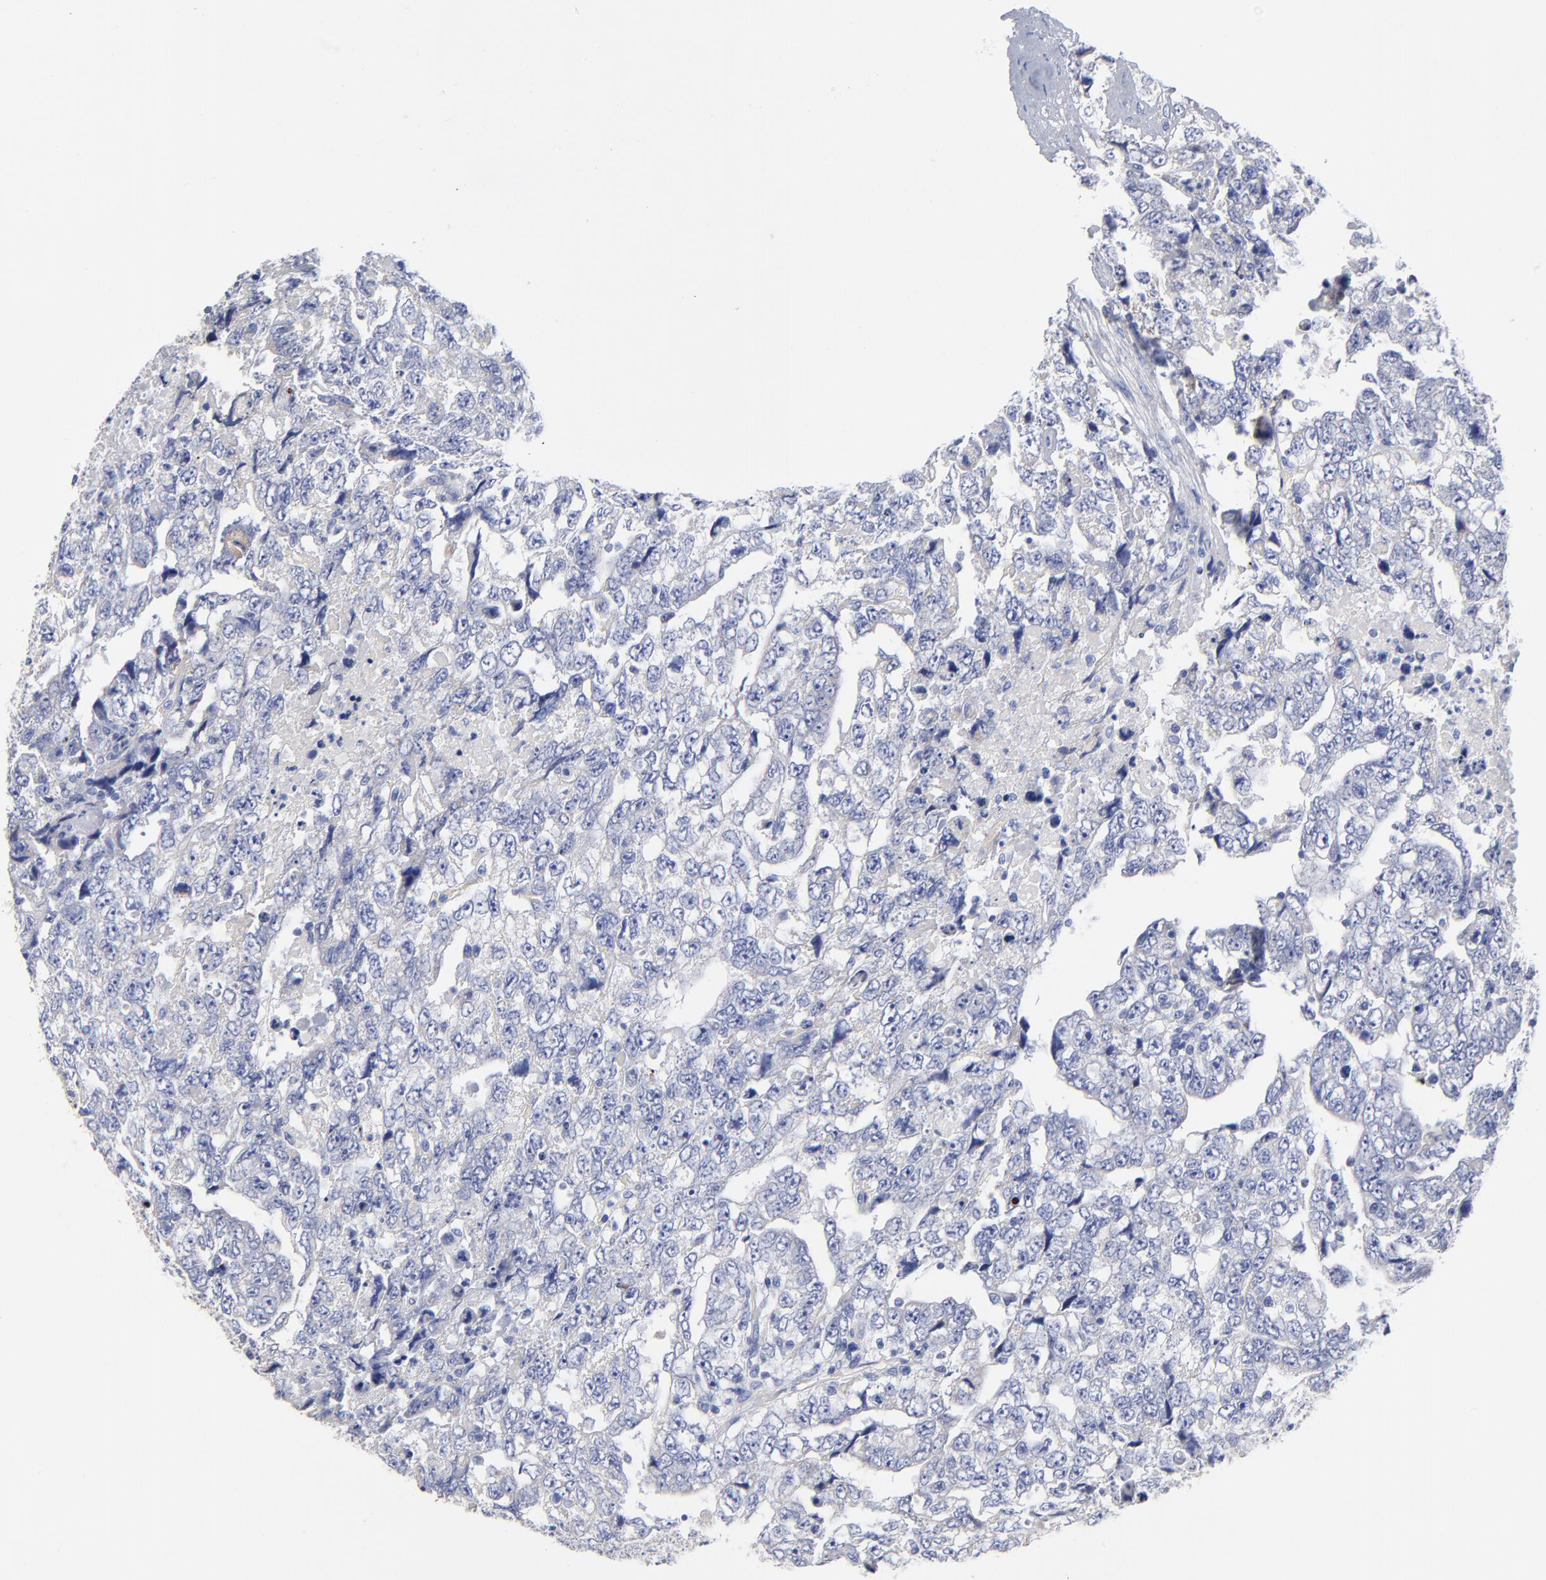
{"staining": {"intensity": "negative", "quantity": "none", "location": "none"}, "tissue": "testis cancer", "cell_type": "Tumor cells", "image_type": "cancer", "snomed": [{"axis": "morphology", "description": "Carcinoma, Embryonal, NOS"}, {"axis": "topography", "description": "Testis"}], "caption": "DAB (3,3'-diaminobenzidine) immunohistochemical staining of human testis embryonal carcinoma shows no significant positivity in tumor cells.", "gene": "PTP4A1", "patient": {"sex": "male", "age": 36}}